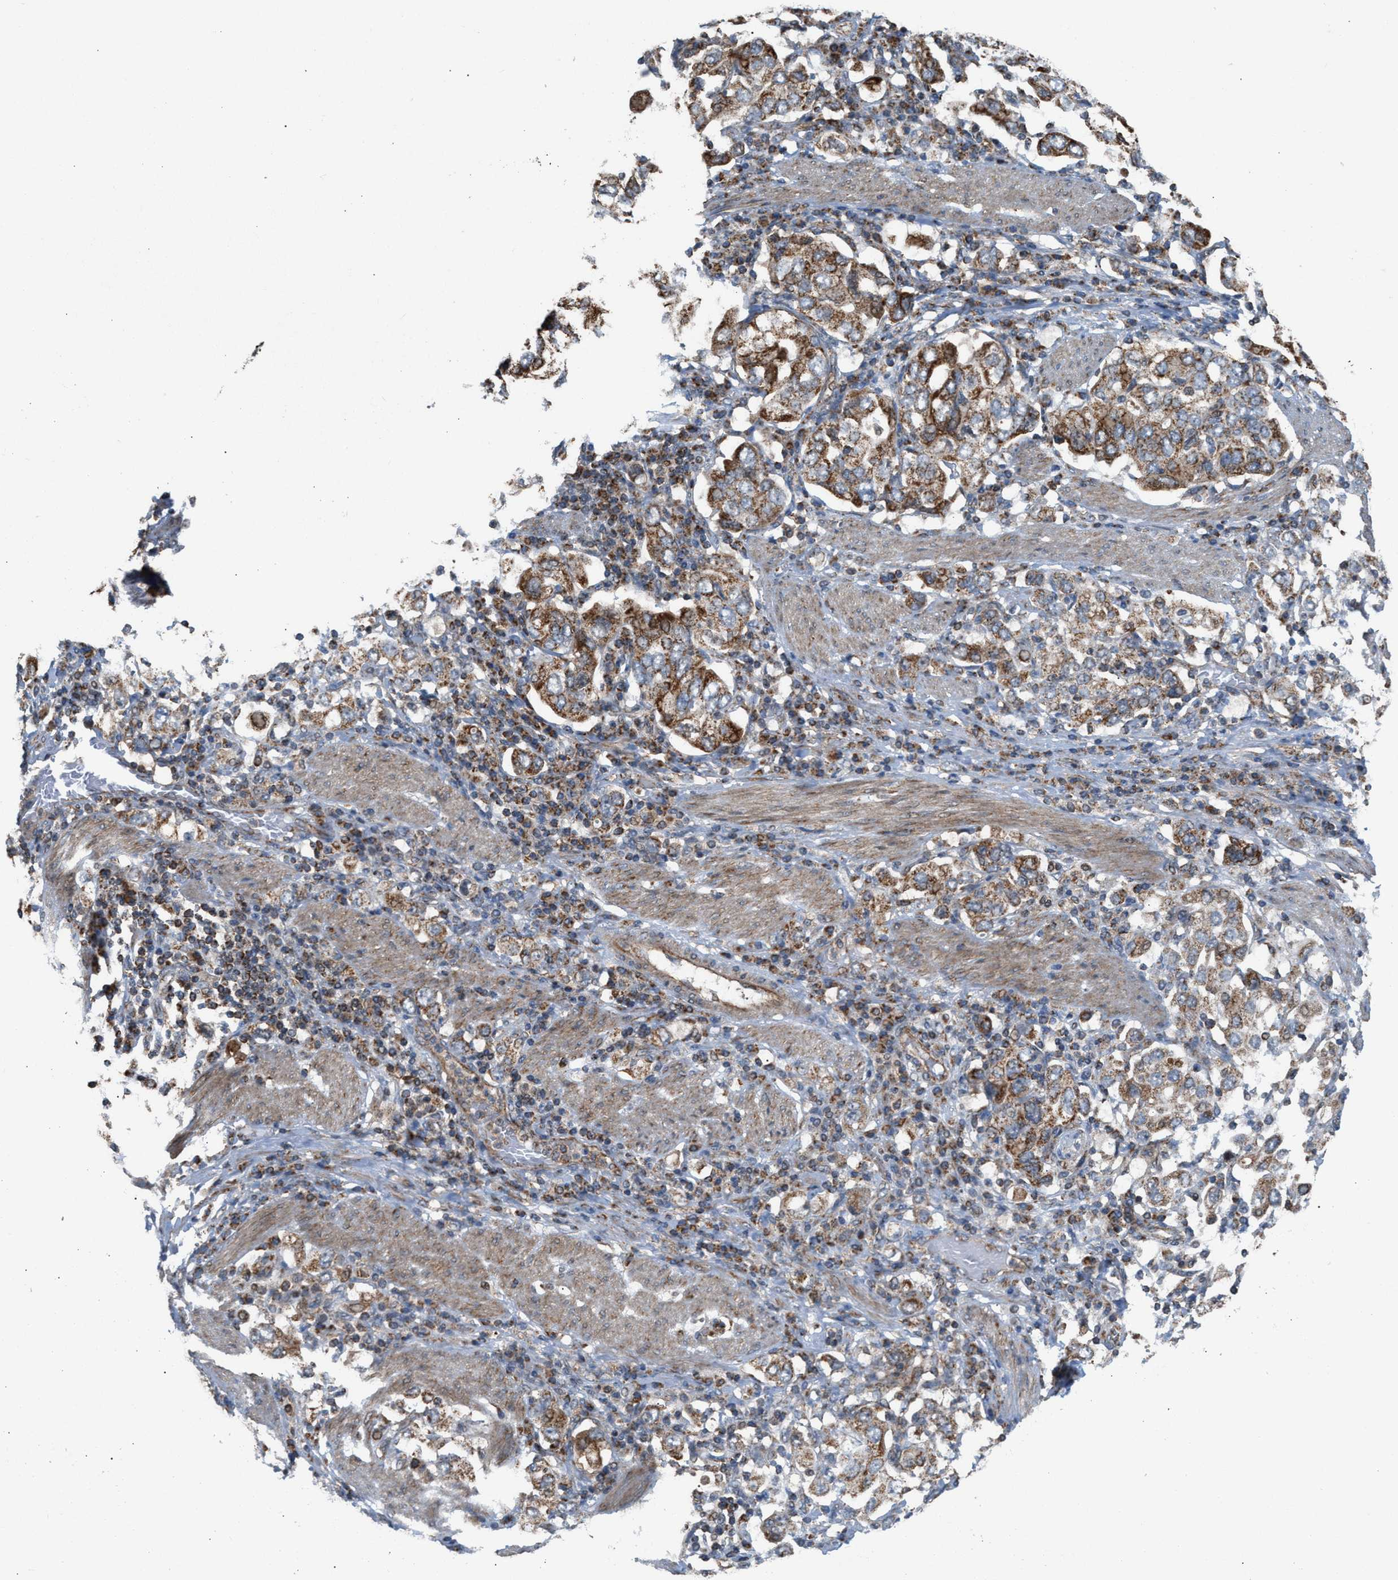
{"staining": {"intensity": "moderate", "quantity": ">75%", "location": "cytoplasmic/membranous"}, "tissue": "stomach cancer", "cell_type": "Tumor cells", "image_type": "cancer", "snomed": [{"axis": "morphology", "description": "Adenocarcinoma, NOS"}, {"axis": "topography", "description": "Stomach, upper"}], "caption": "Protein staining reveals moderate cytoplasmic/membranous positivity in approximately >75% of tumor cells in stomach cancer.", "gene": "SGSM2", "patient": {"sex": "male", "age": 62}}